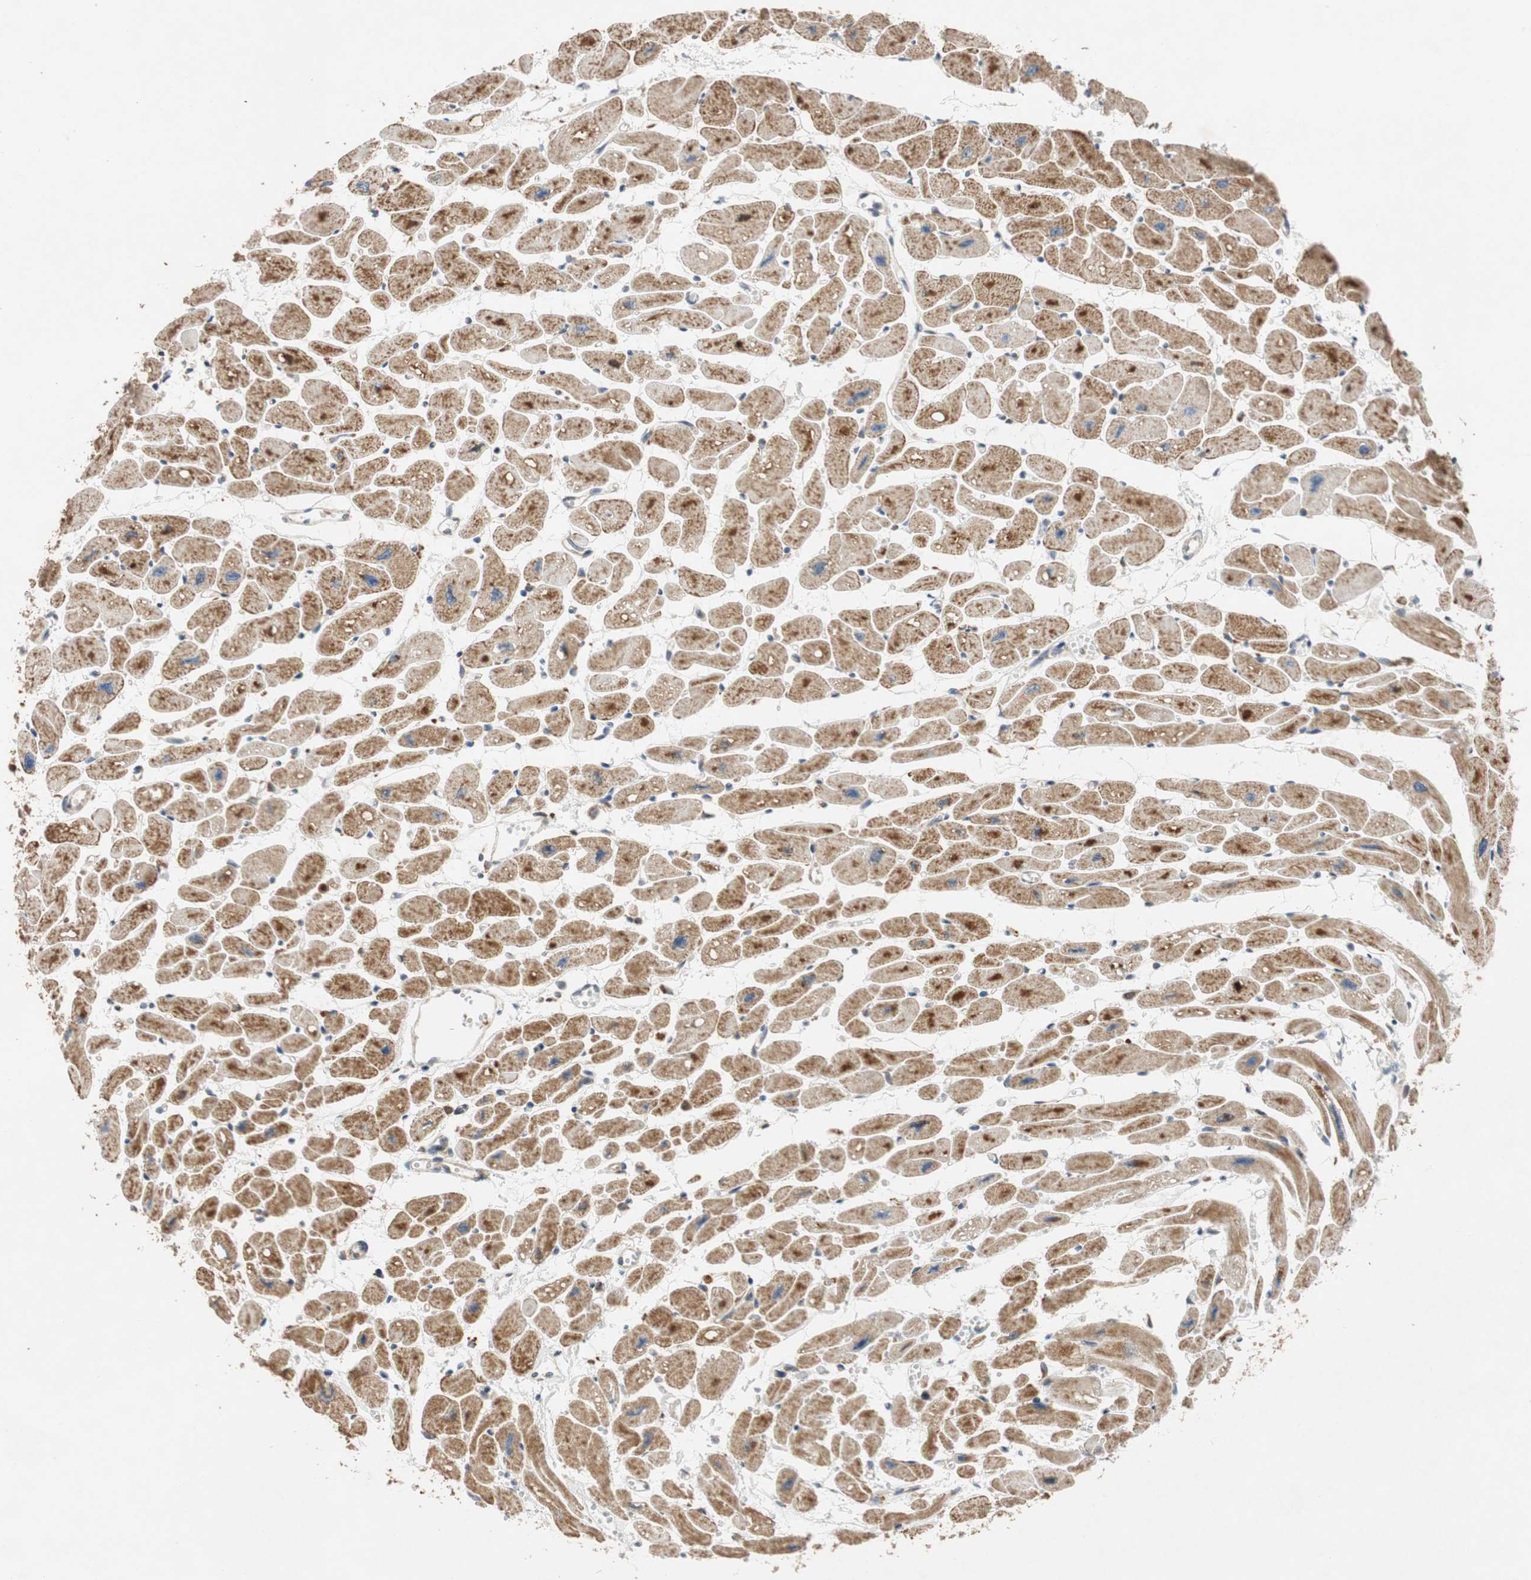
{"staining": {"intensity": "moderate", "quantity": ">75%", "location": "cytoplasmic/membranous"}, "tissue": "heart muscle", "cell_type": "Cardiomyocytes", "image_type": "normal", "snomed": [{"axis": "morphology", "description": "Normal tissue, NOS"}, {"axis": "topography", "description": "Heart"}], "caption": "A micrograph of human heart muscle stained for a protein reveals moderate cytoplasmic/membranous brown staining in cardiomyocytes.", "gene": "AUP1", "patient": {"sex": "female", "age": 54}}